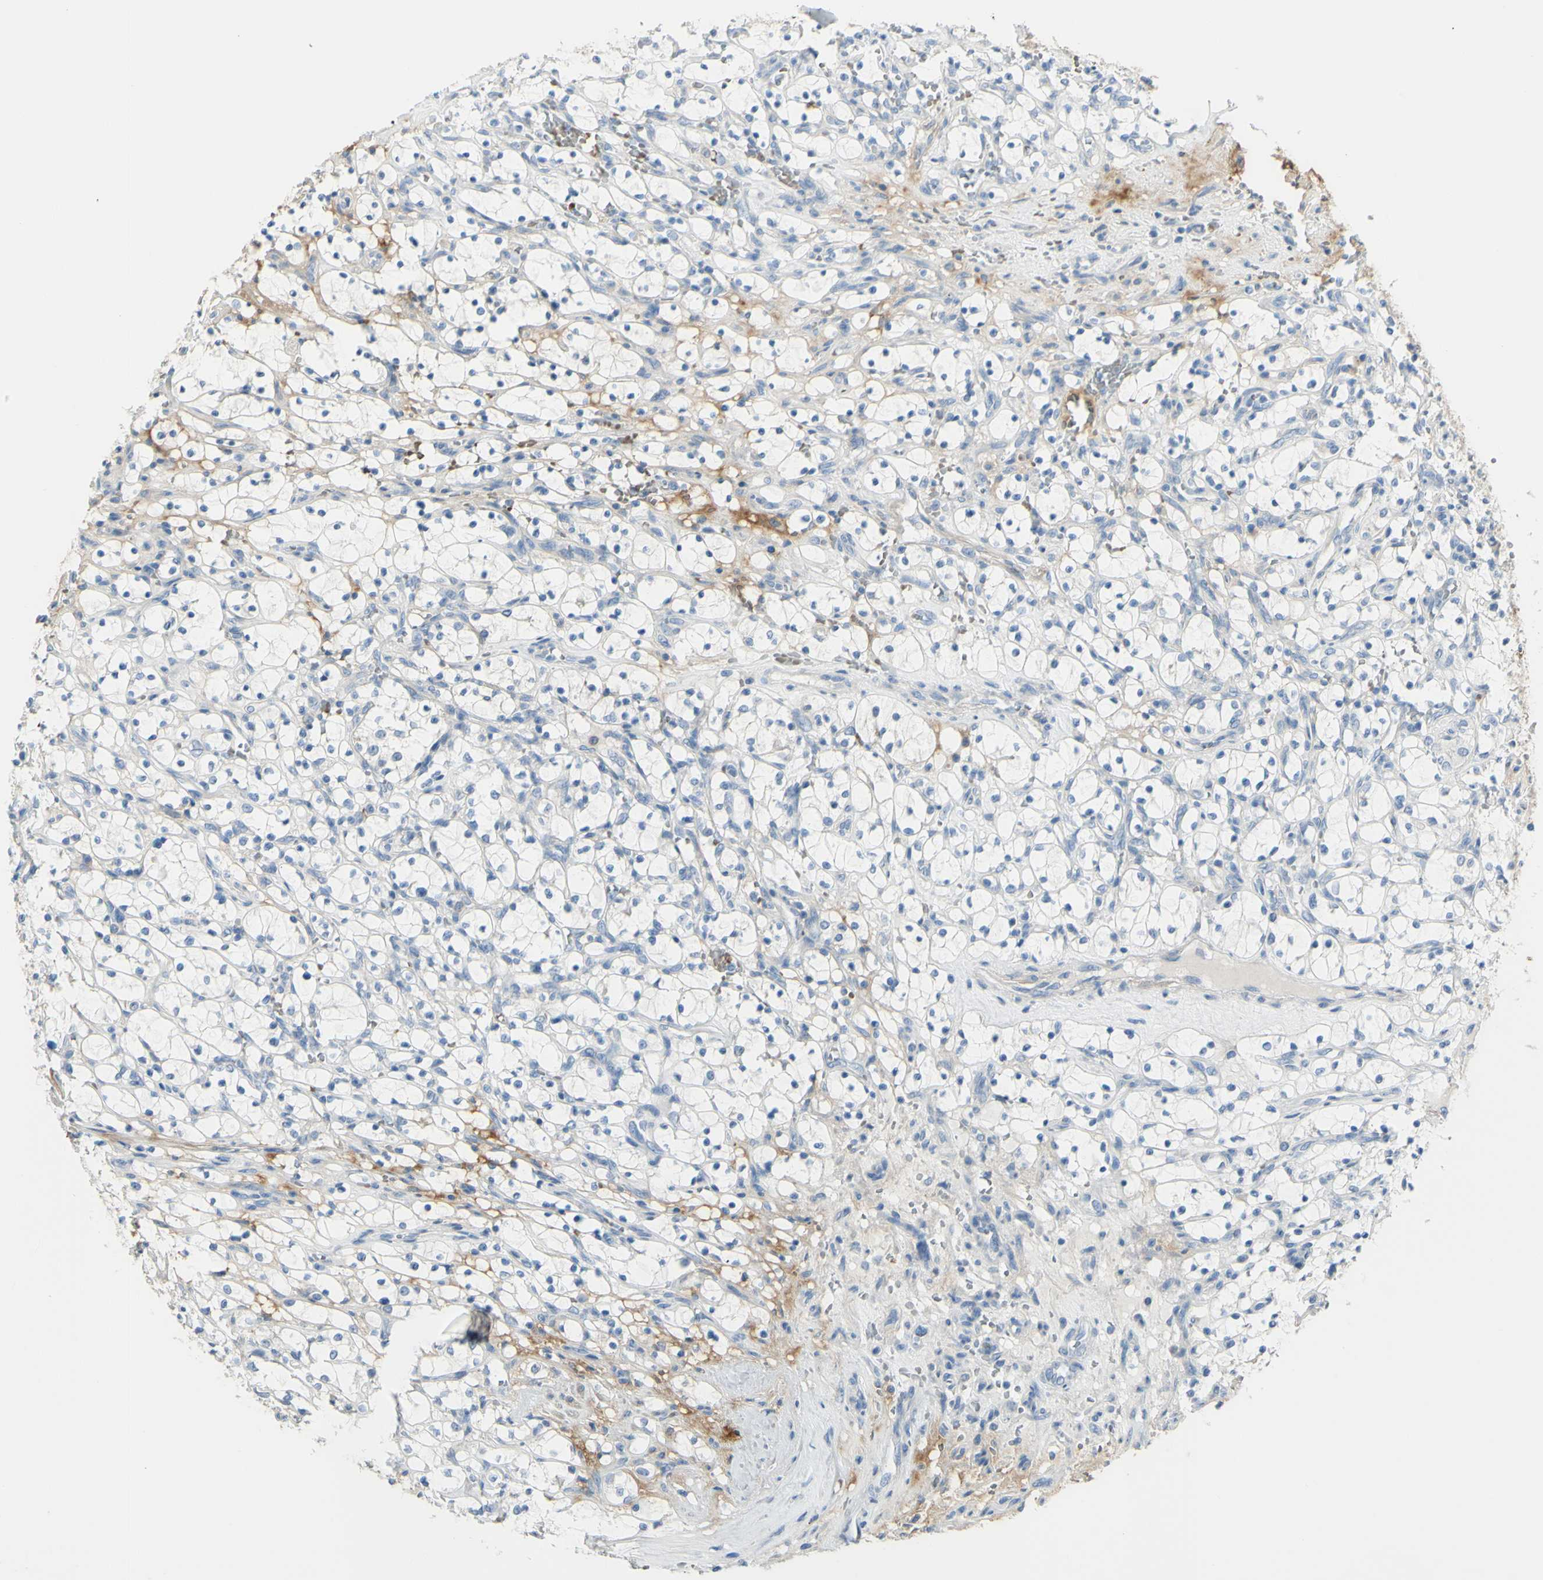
{"staining": {"intensity": "weak", "quantity": "<25%", "location": "cytoplasmic/membranous"}, "tissue": "renal cancer", "cell_type": "Tumor cells", "image_type": "cancer", "snomed": [{"axis": "morphology", "description": "Adenocarcinoma, NOS"}, {"axis": "topography", "description": "Kidney"}], "caption": "High power microscopy photomicrograph of an IHC photomicrograph of renal adenocarcinoma, revealing no significant expression in tumor cells. The staining is performed using DAB brown chromogen with nuclei counter-stained in using hematoxylin.", "gene": "NCBP2L", "patient": {"sex": "female", "age": 69}}